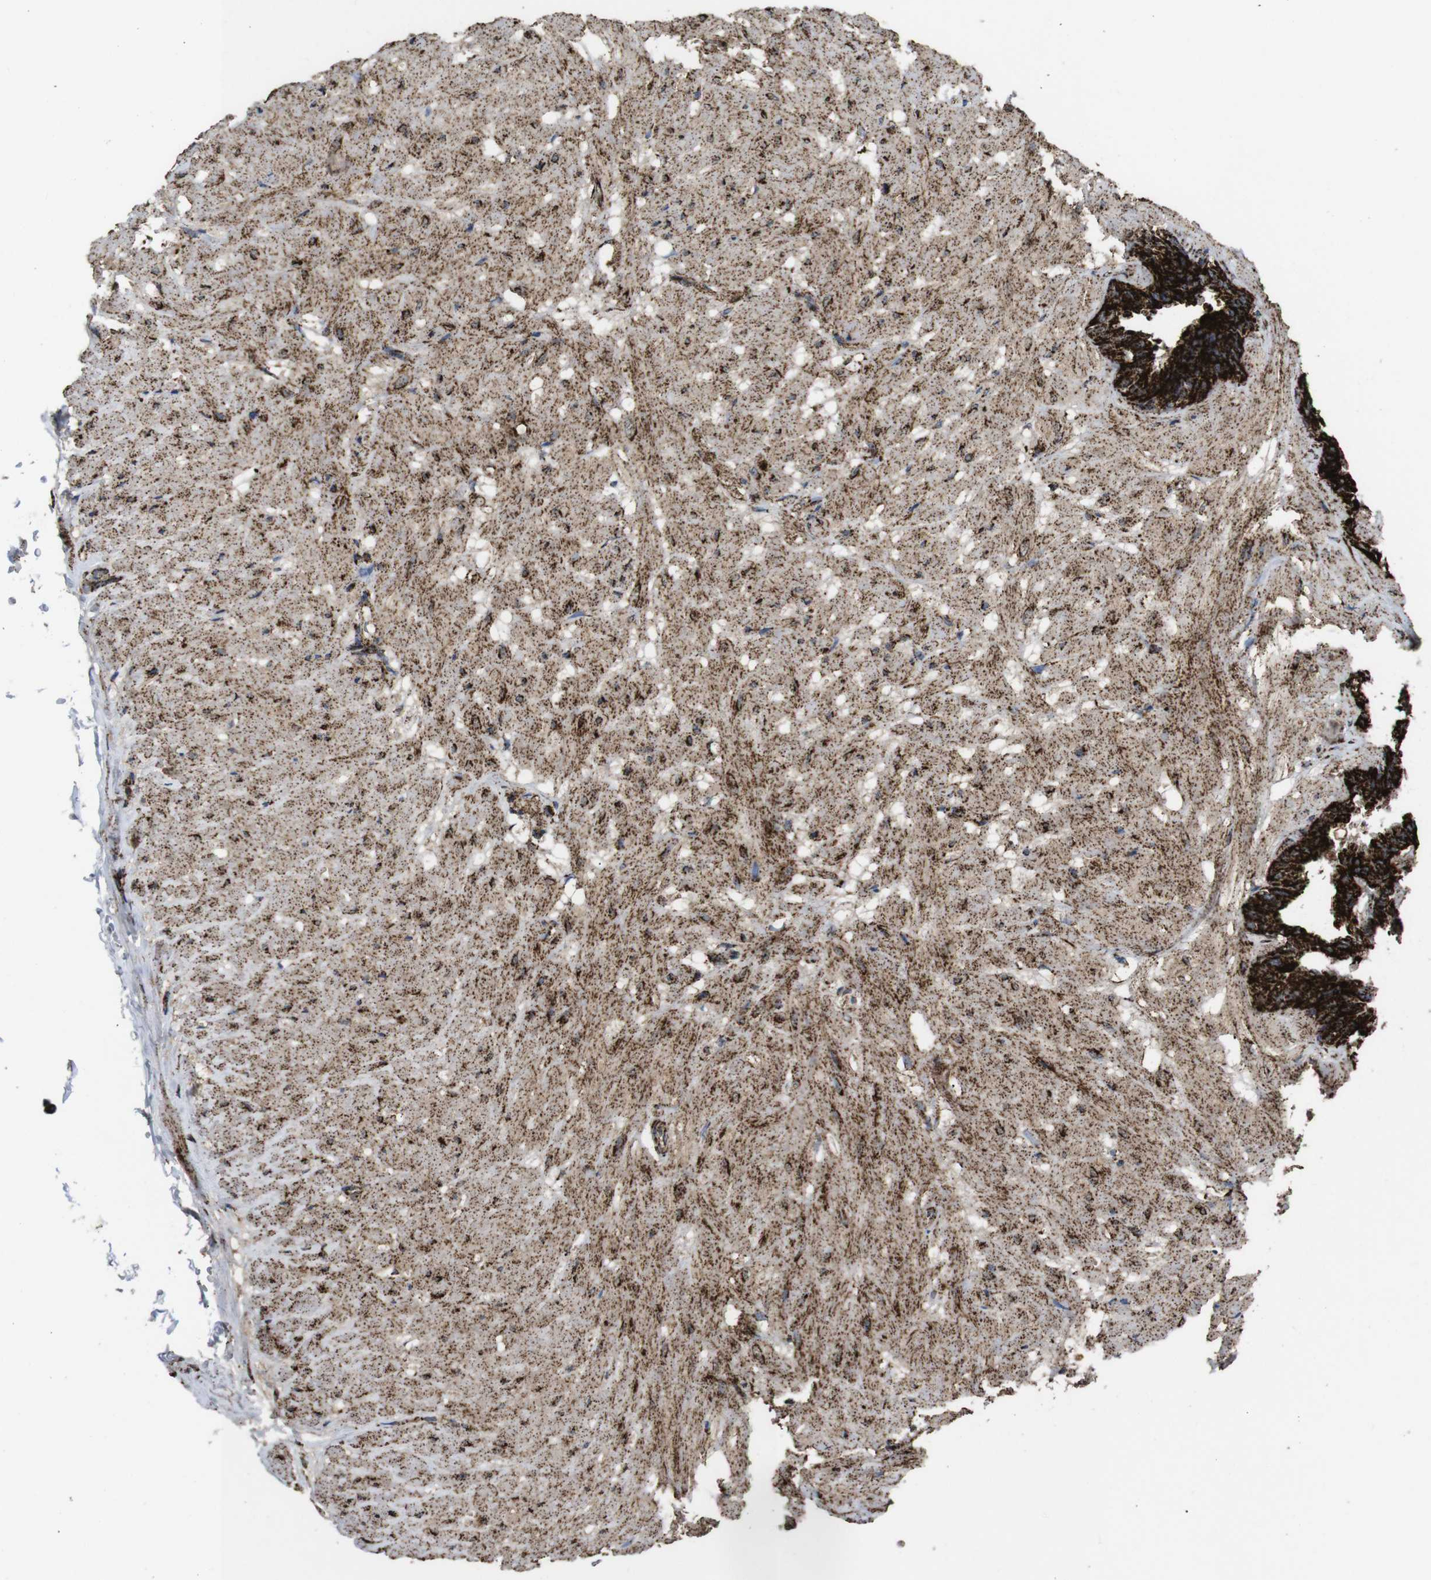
{"staining": {"intensity": "strong", "quantity": ">75%", "location": "cytoplasmic/membranous"}, "tissue": "seminal vesicle", "cell_type": "Glandular cells", "image_type": "normal", "snomed": [{"axis": "morphology", "description": "Normal tissue, NOS"}, {"axis": "topography", "description": "Seminal veicle"}], "caption": "A high-resolution histopathology image shows immunohistochemistry (IHC) staining of normal seminal vesicle, which exhibits strong cytoplasmic/membranous staining in about >75% of glandular cells.", "gene": "ATP5F1A", "patient": {"sex": "male", "age": 46}}